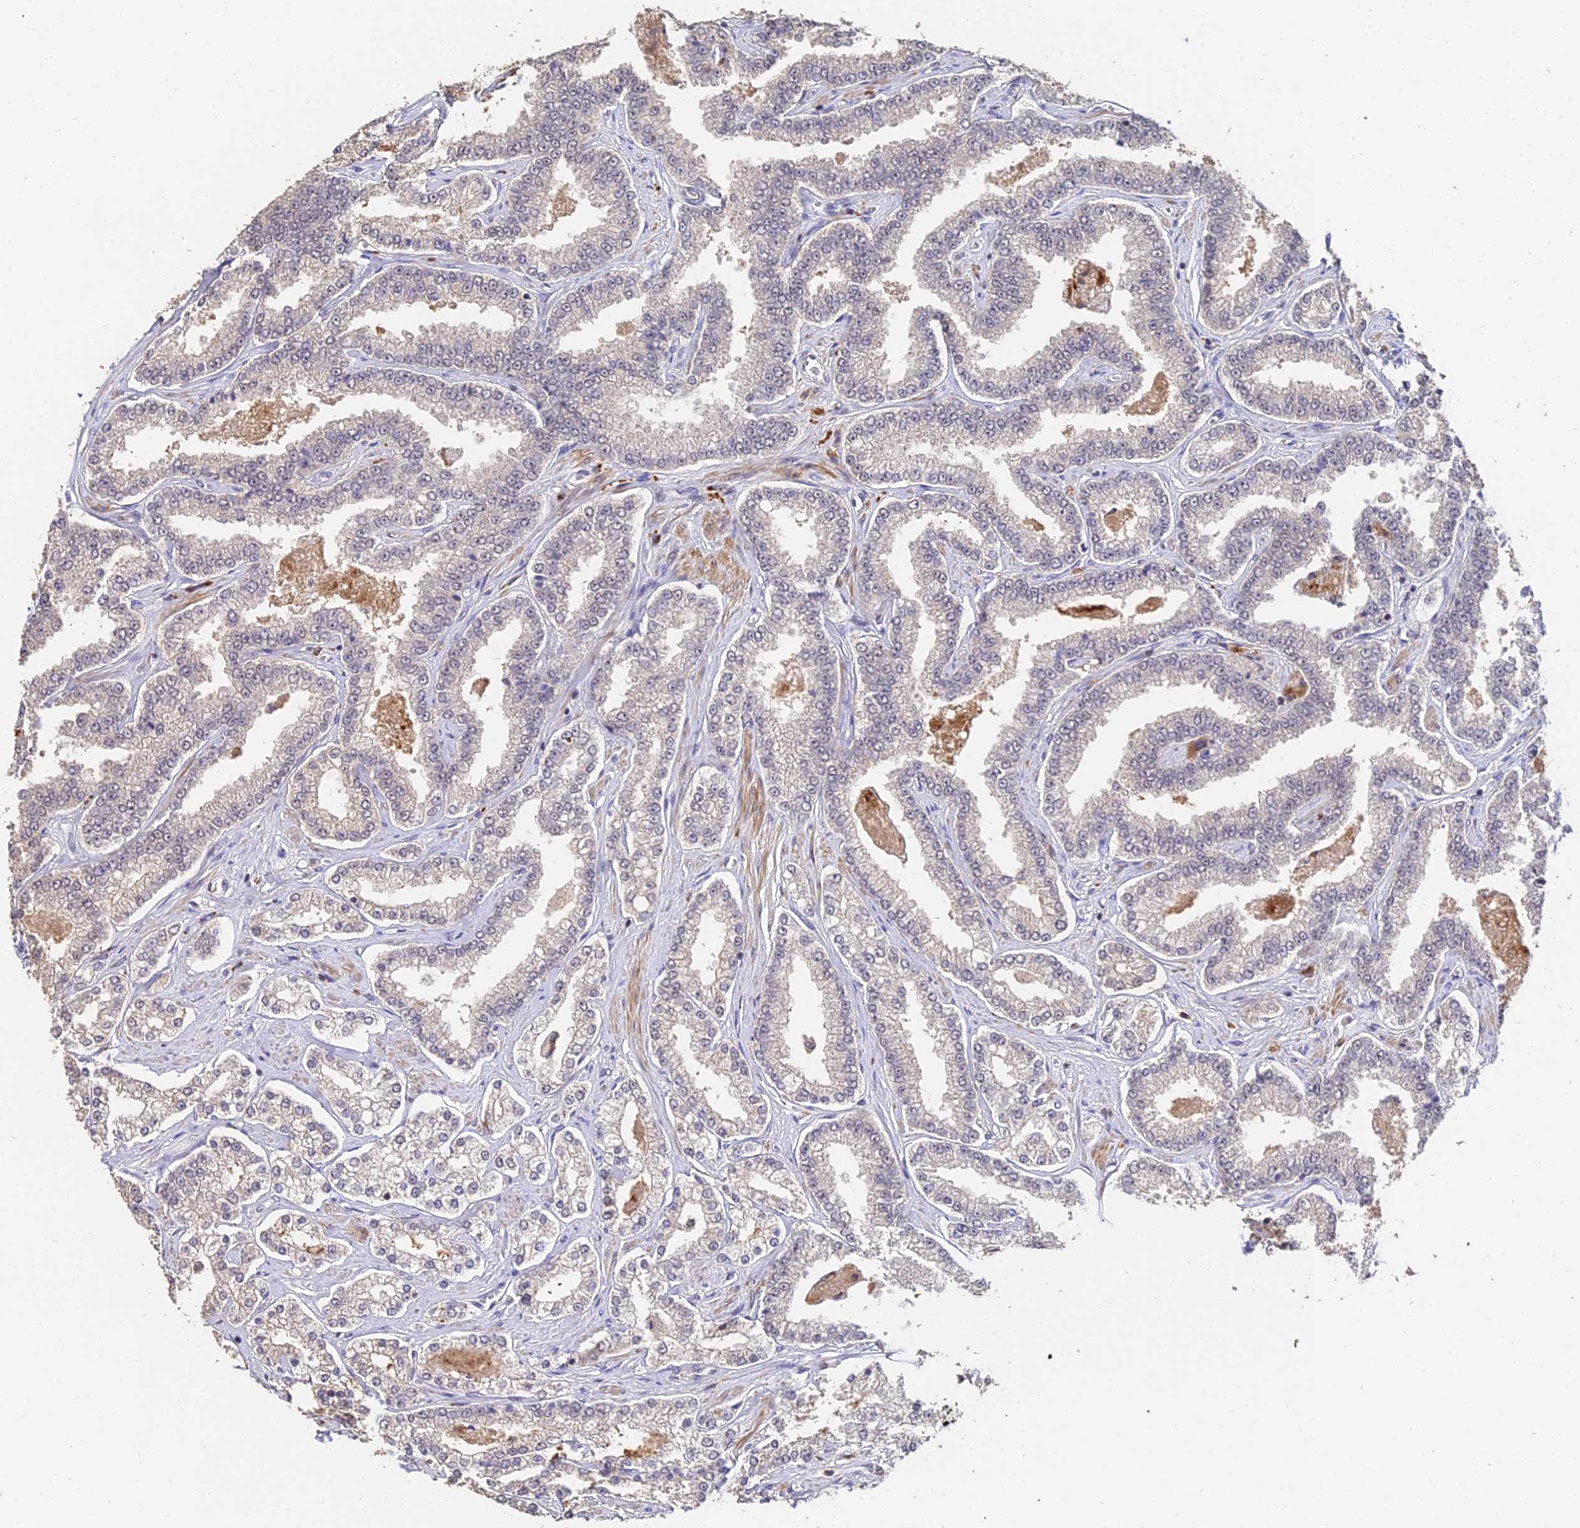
{"staining": {"intensity": "weak", "quantity": "25%-75%", "location": "cytoplasmic/membranous,nuclear"}, "tissue": "prostate cancer", "cell_type": "Tumor cells", "image_type": "cancer", "snomed": [{"axis": "morphology", "description": "Normal tissue, NOS"}, {"axis": "morphology", "description": "Adenocarcinoma, High grade"}, {"axis": "topography", "description": "Prostate"}], "caption": "Immunohistochemistry (IHC) of prostate cancer reveals low levels of weak cytoplasmic/membranous and nuclear positivity in approximately 25%-75% of tumor cells.", "gene": "LSM5", "patient": {"sex": "male", "age": 83}}